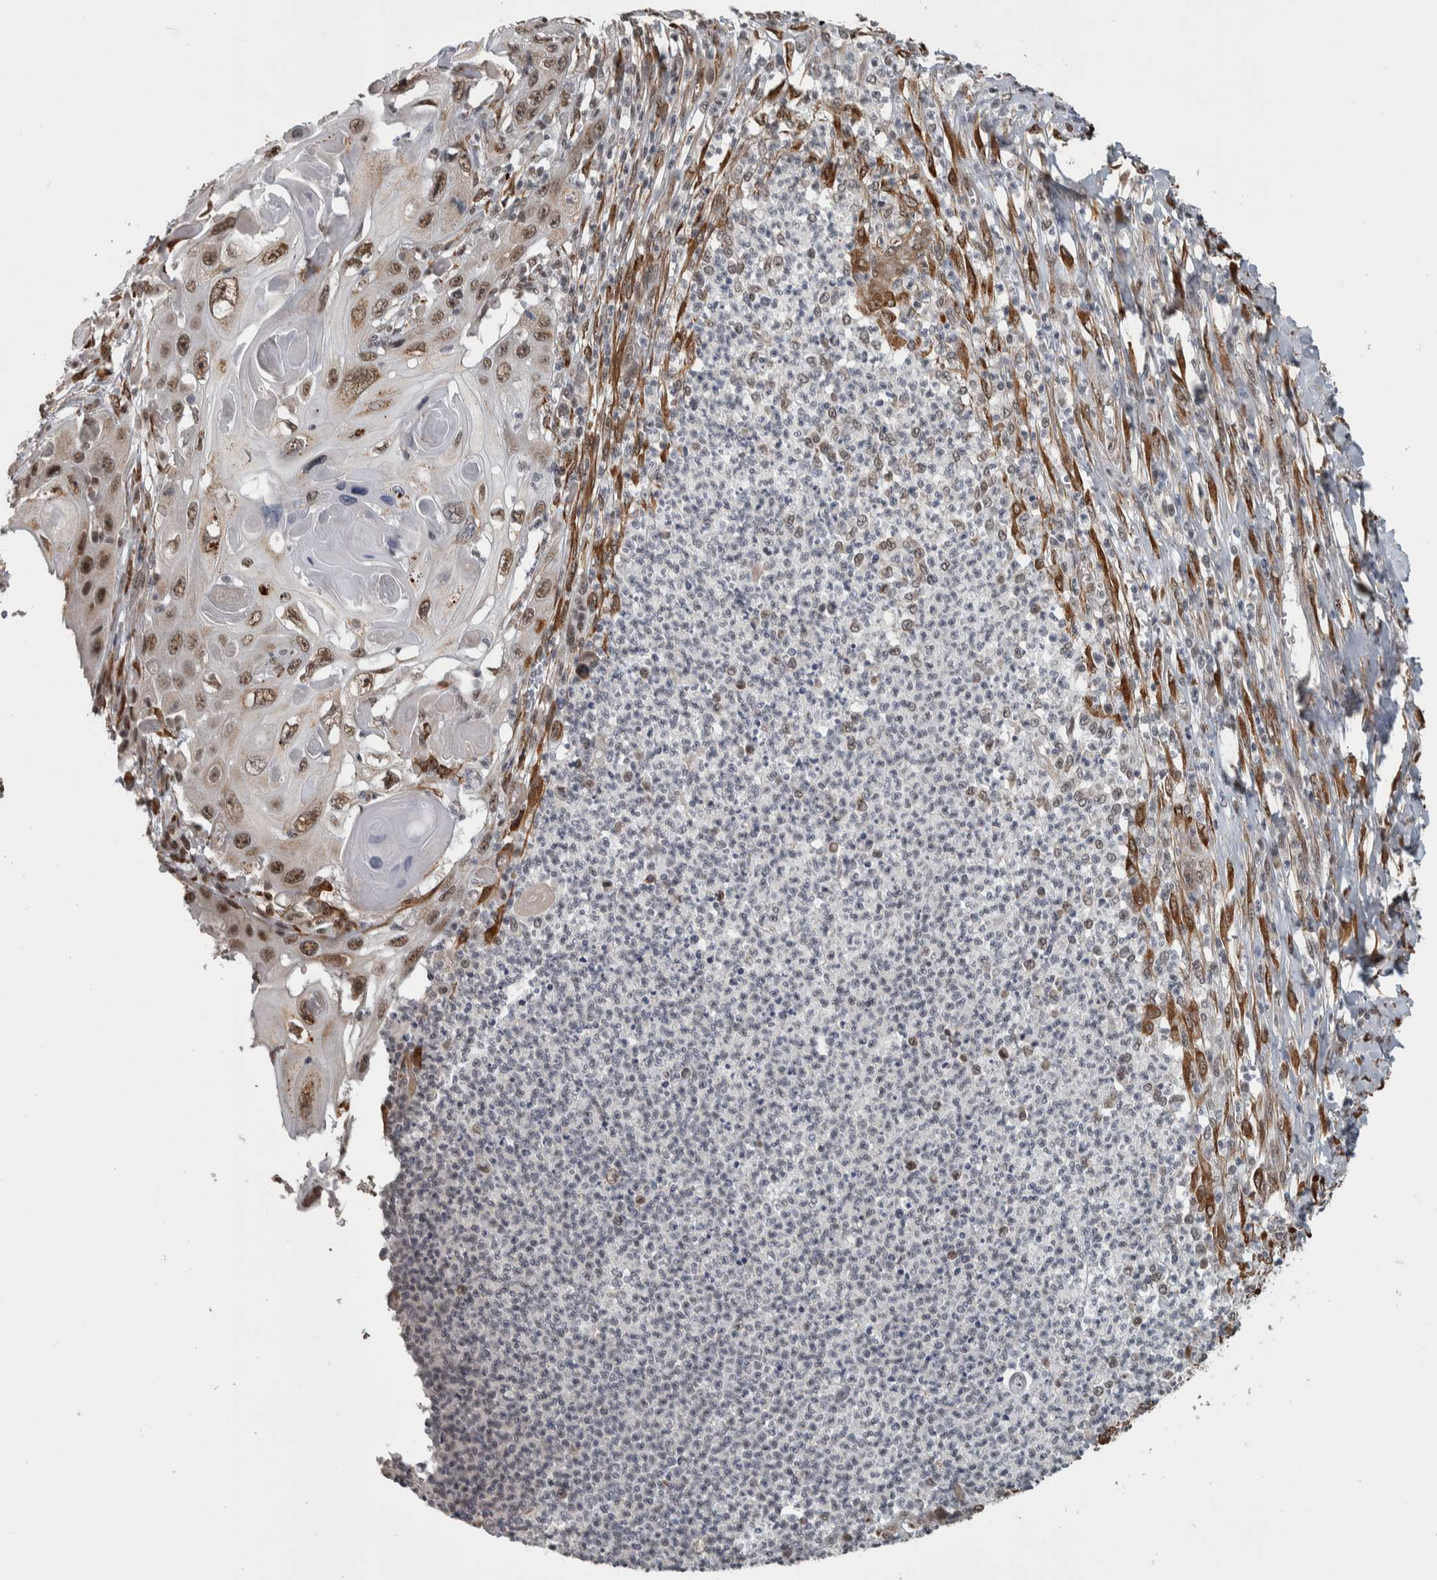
{"staining": {"intensity": "moderate", "quantity": ">75%", "location": "nuclear"}, "tissue": "skin cancer", "cell_type": "Tumor cells", "image_type": "cancer", "snomed": [{"axis": "morphology", "description": "Squamous cell carcinoma, NOS"}, {"axis": "topography", "description": "Skin"}], "caption": "Moderate nuclear staining is identified in approximately >75% of tumor cells in skin squamous cell carcinoma. The staining was performed using DAB to visualize the protein expression in brown, while the nuclei were stained in blue with hematoxylin (Magnification: 20x).", "gene": "DDX42", "patient": {"sex": "male", "age": 55}}